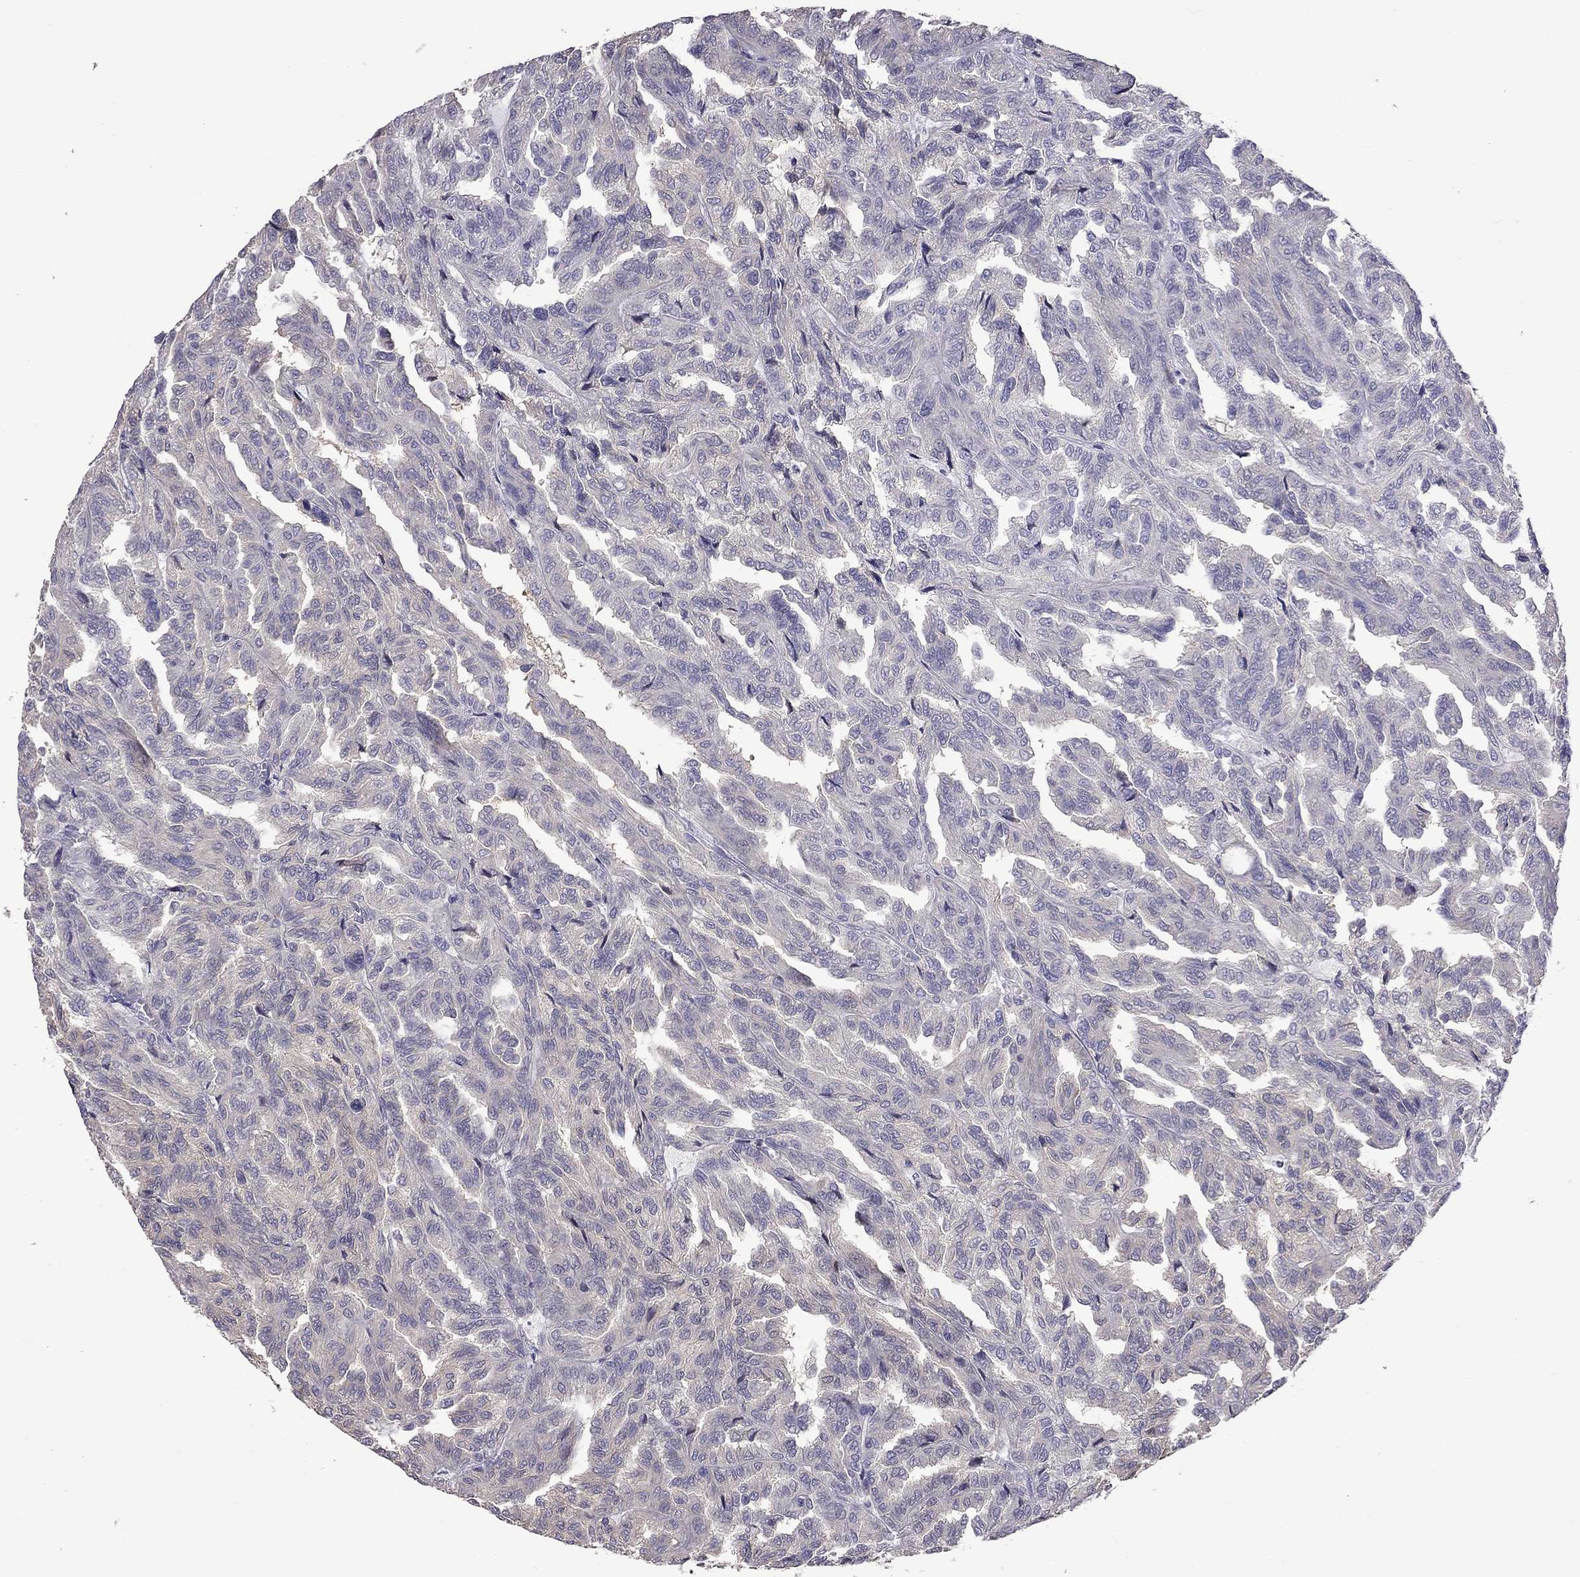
{"staining": {"intensity": "negative", "quantity": "none", "location": "none"}, "tissue": "renal cancer", "cell_type": "Tumor cells", "image_type": "cancer", "snomed": [{"axis": "morphology", "description": "Adenocarcinoma, NOS"}, {"axis": "topography", "description": "Kidney"}], "caption": "A micrograph of human adenocarcinoma (renal) is negative for staining in tumor cells. The staining was performed using DAB (3,3'-diaminobenzidine) to visualize the protein expression in brown, while the nuclei were stained in blue with hematoxylin (Magnification: 20x).", "gene": "FEZ1", "patient": {"sex": "male", "age": 79}}